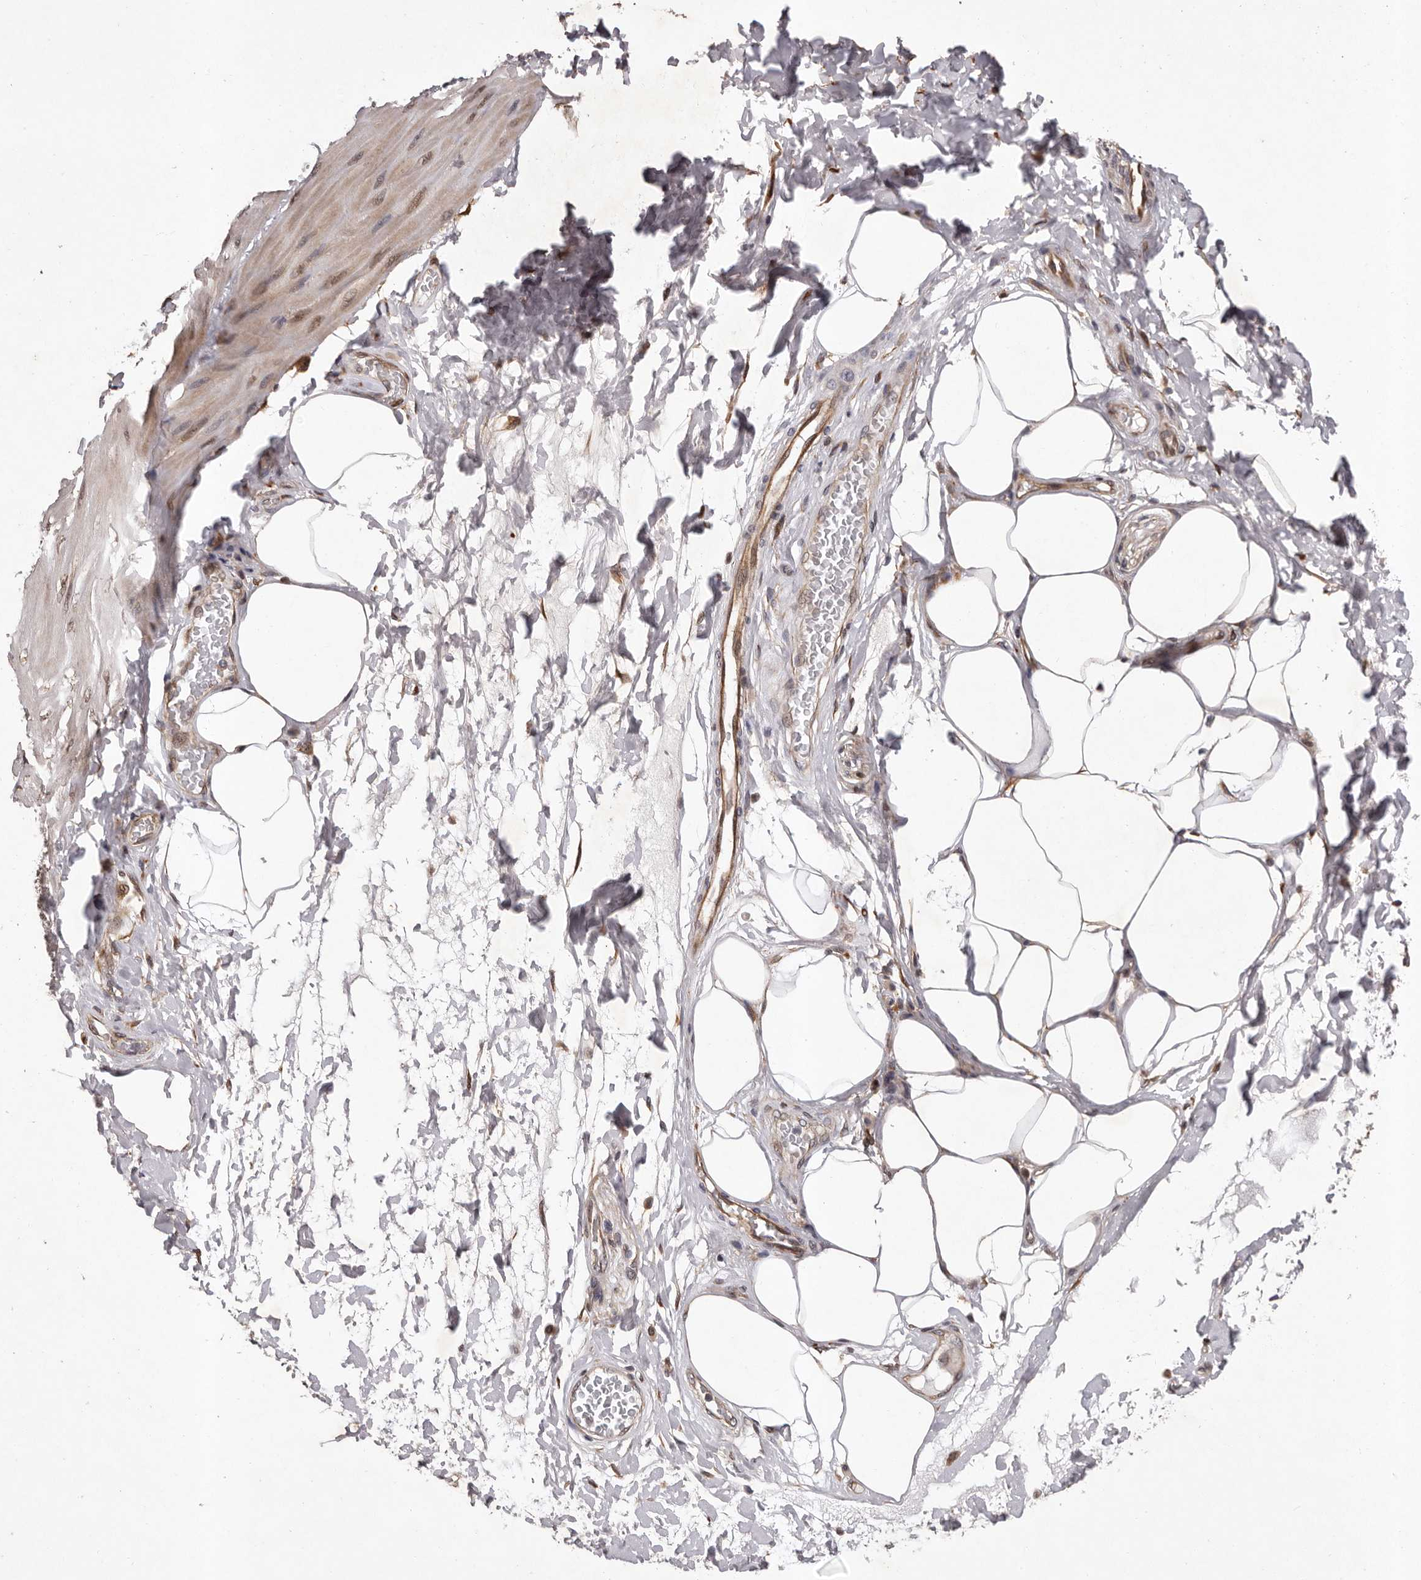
{"staining": {"intensity": "weak", "quantity": "25%-75%", "location": "nuclear"}, "tissue": "smooth muscle", "cell_type": "Smooth muscle cells", "image_type": "normal", "snomed": [{"axis": "morphology", "description": "Urothelial carcinoma, High grade"}, {"axis": "topography", "description": "Urinary bladder"}], "caption": "A brown stain highlights weak nuclear expression of a protein in smooth muscle cells of benign smooth muscle. The staining was performed using DAB to visualize the protein expression in brown, while the nuclei were stained in blue with hematoxylin (Magnification: 20x).", "gene": "GADD45B", "patient": {"sex": "male", "age": 46}}